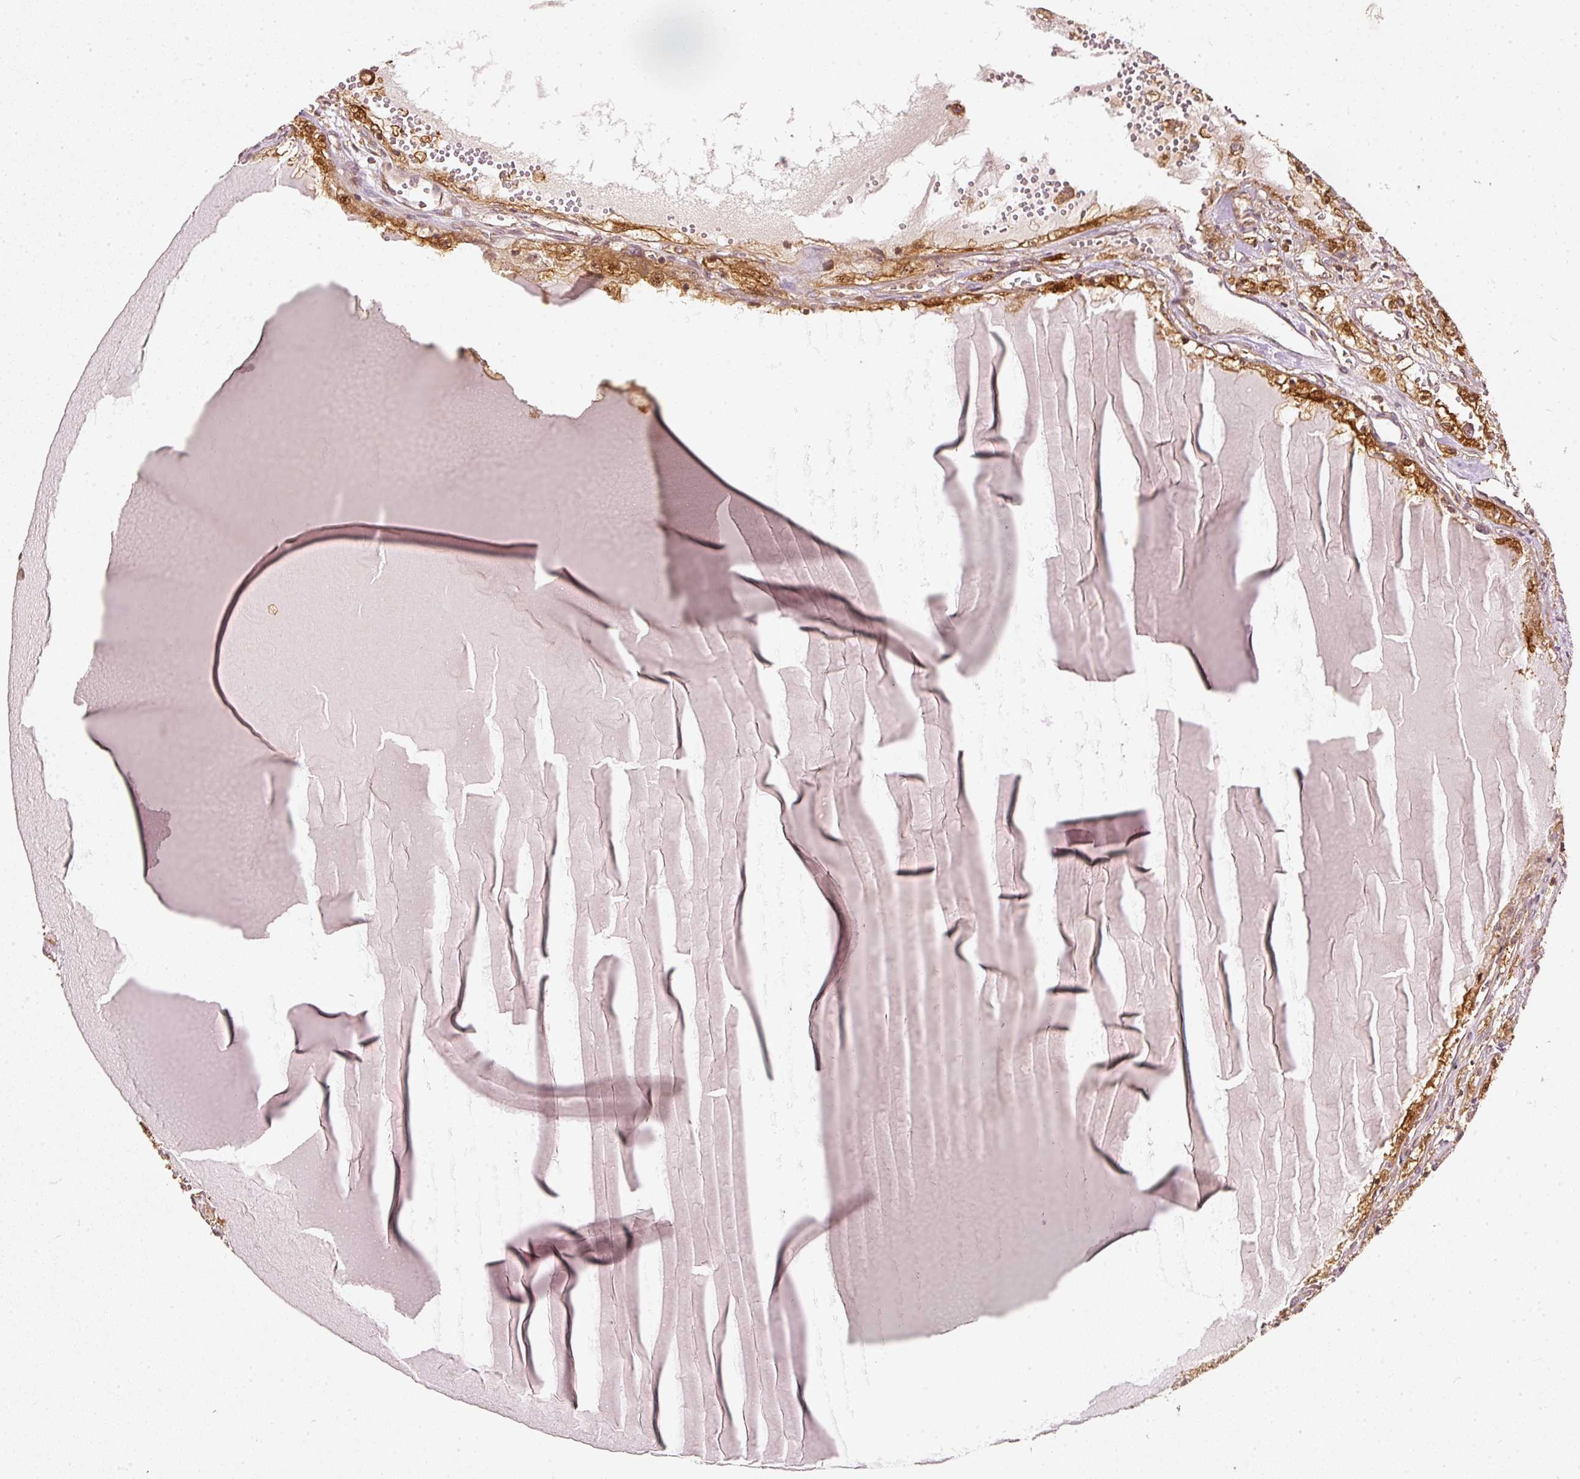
{"staining": {"intensity": "moderate", "quantity": ">75%", "location": "cytoplasmic/membranous,nuclear"}, "tissue": "renal cancer", "cell_type": "Tumor cells", "image_type": "cancer", "snomed": [{"axis": "morphology", "description": "Adenocarcinoma, NOS"}, {"axis": "topography", "description": "Kidney"}], "caption": "Brown immunohistochemical staining in renal cancer exhibits moderate cytoplasmic/membranous and nuclear positivity in about >75% of tumor cells.", "gene": "EIF3B", "patient": {"sex": "male", "age": 56}}